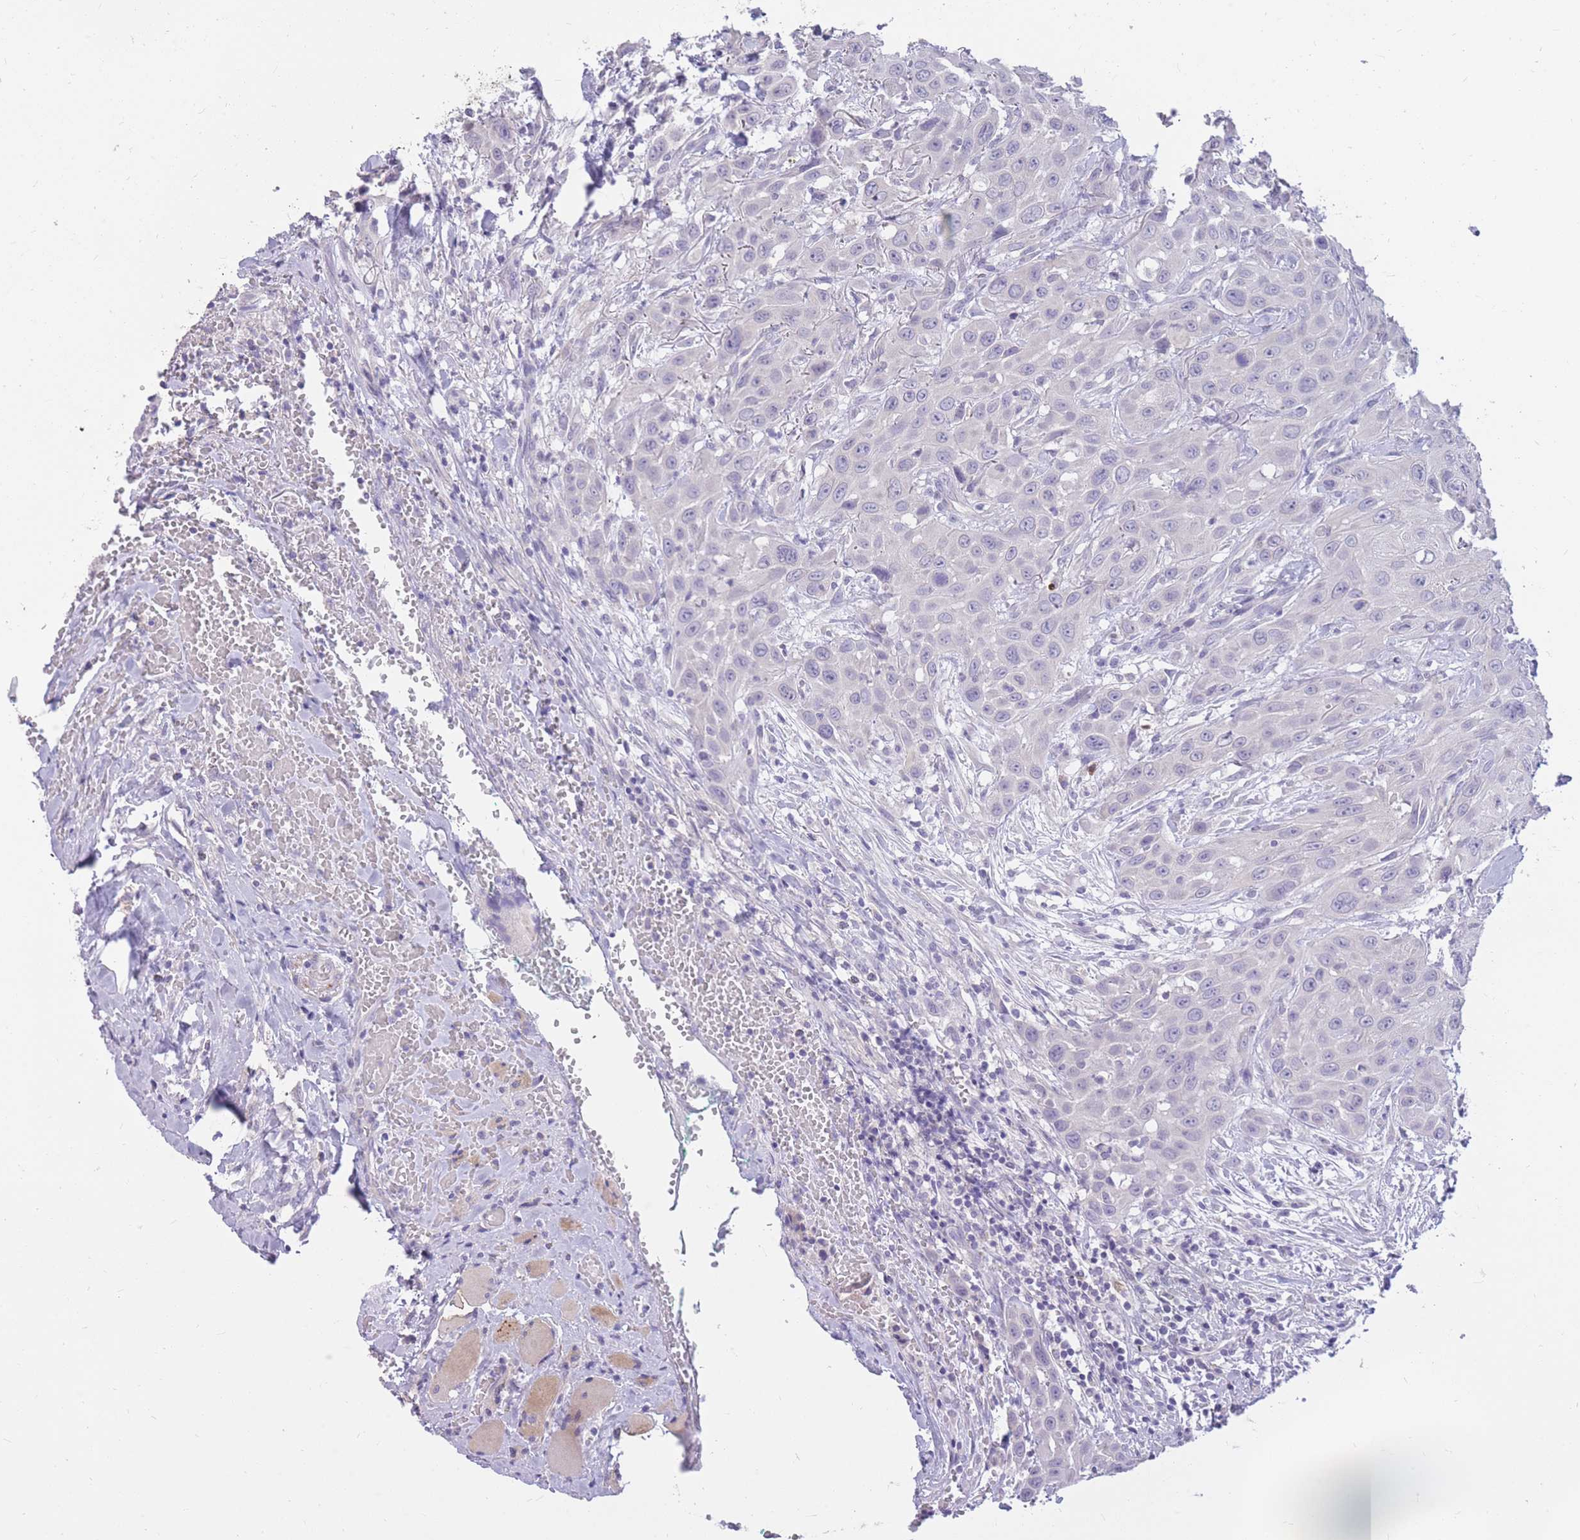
{"staining": {"intensity": "negative", "quantity": "none", "location": "none"}, "tissue": "head and neck cancer", "cell_type": "Tumor cells", "image_type": "cancer", "snomed": [{"axis": "morphology", "description": "Squamous cell carcinoma, NOS"}, {"axis": "topography", "description": "Head-Neck"}], "caption": "Tumor cells are negative for brown protein staining in head and neck cancer.", "gene": "RNF170", "patient": {"sex": "male", "age": 81}}